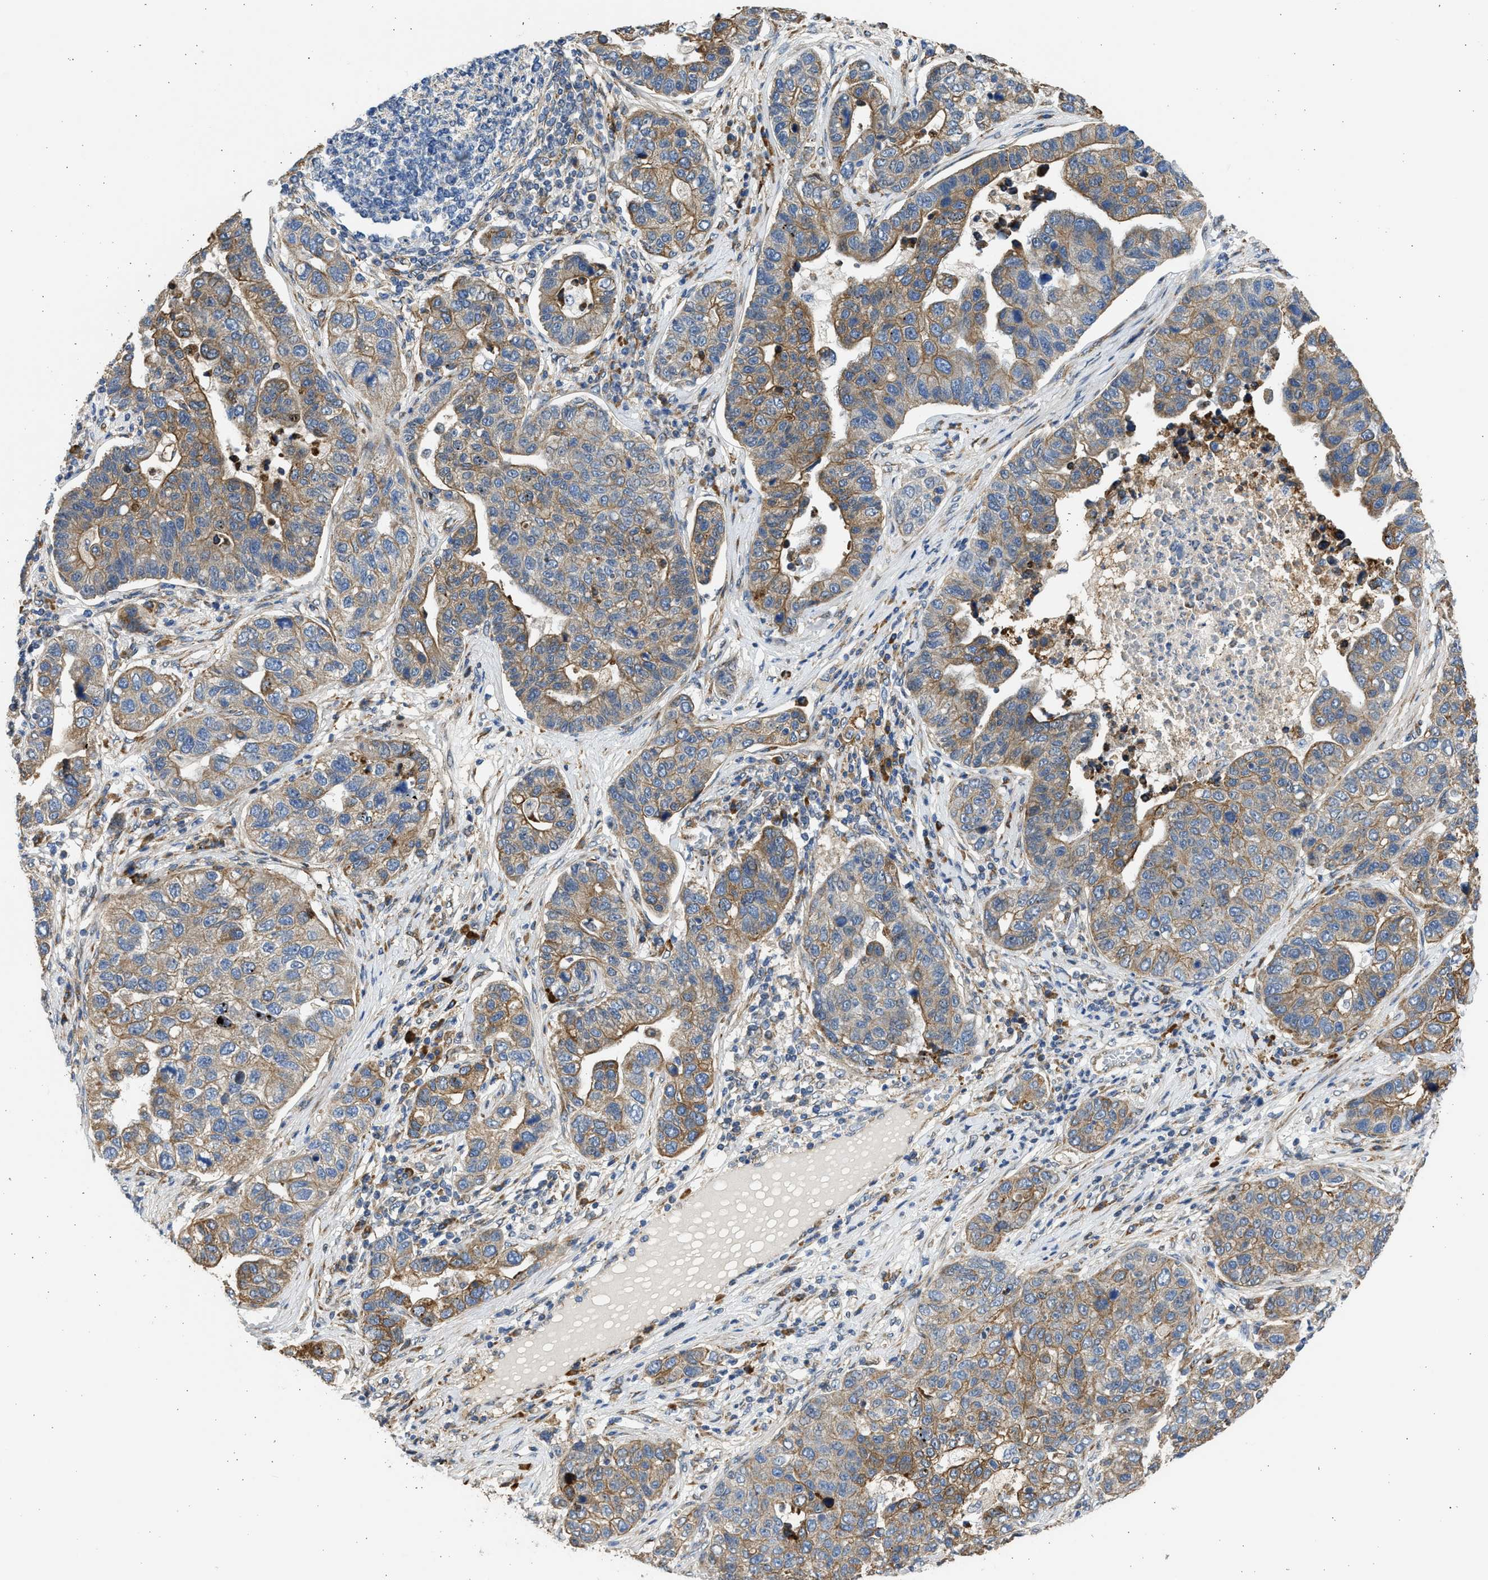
{"staining": {"intensity": "moderate", "quantity": ">75%", "location": "cytoplasmic/membranous"}, "tissue": "pancreatic cancer", "cell_type": "Tumor cells", "image_type": "cancer", "snomed": [{"axis": "morphology", "description": "Adenocarcinoma, NOS"}, {"axis": "topography", "description": "Pancreas"}], "caption": "The photomicrograph reveals immunohistochemical staining of adenocarcinoma (pancreatic). There is moderate cytoplasmic/membranous expression is appreciated in about >75% of tumor cells.", "gene": "PLD2", "patient": {"sex": "female", "age": 61}}